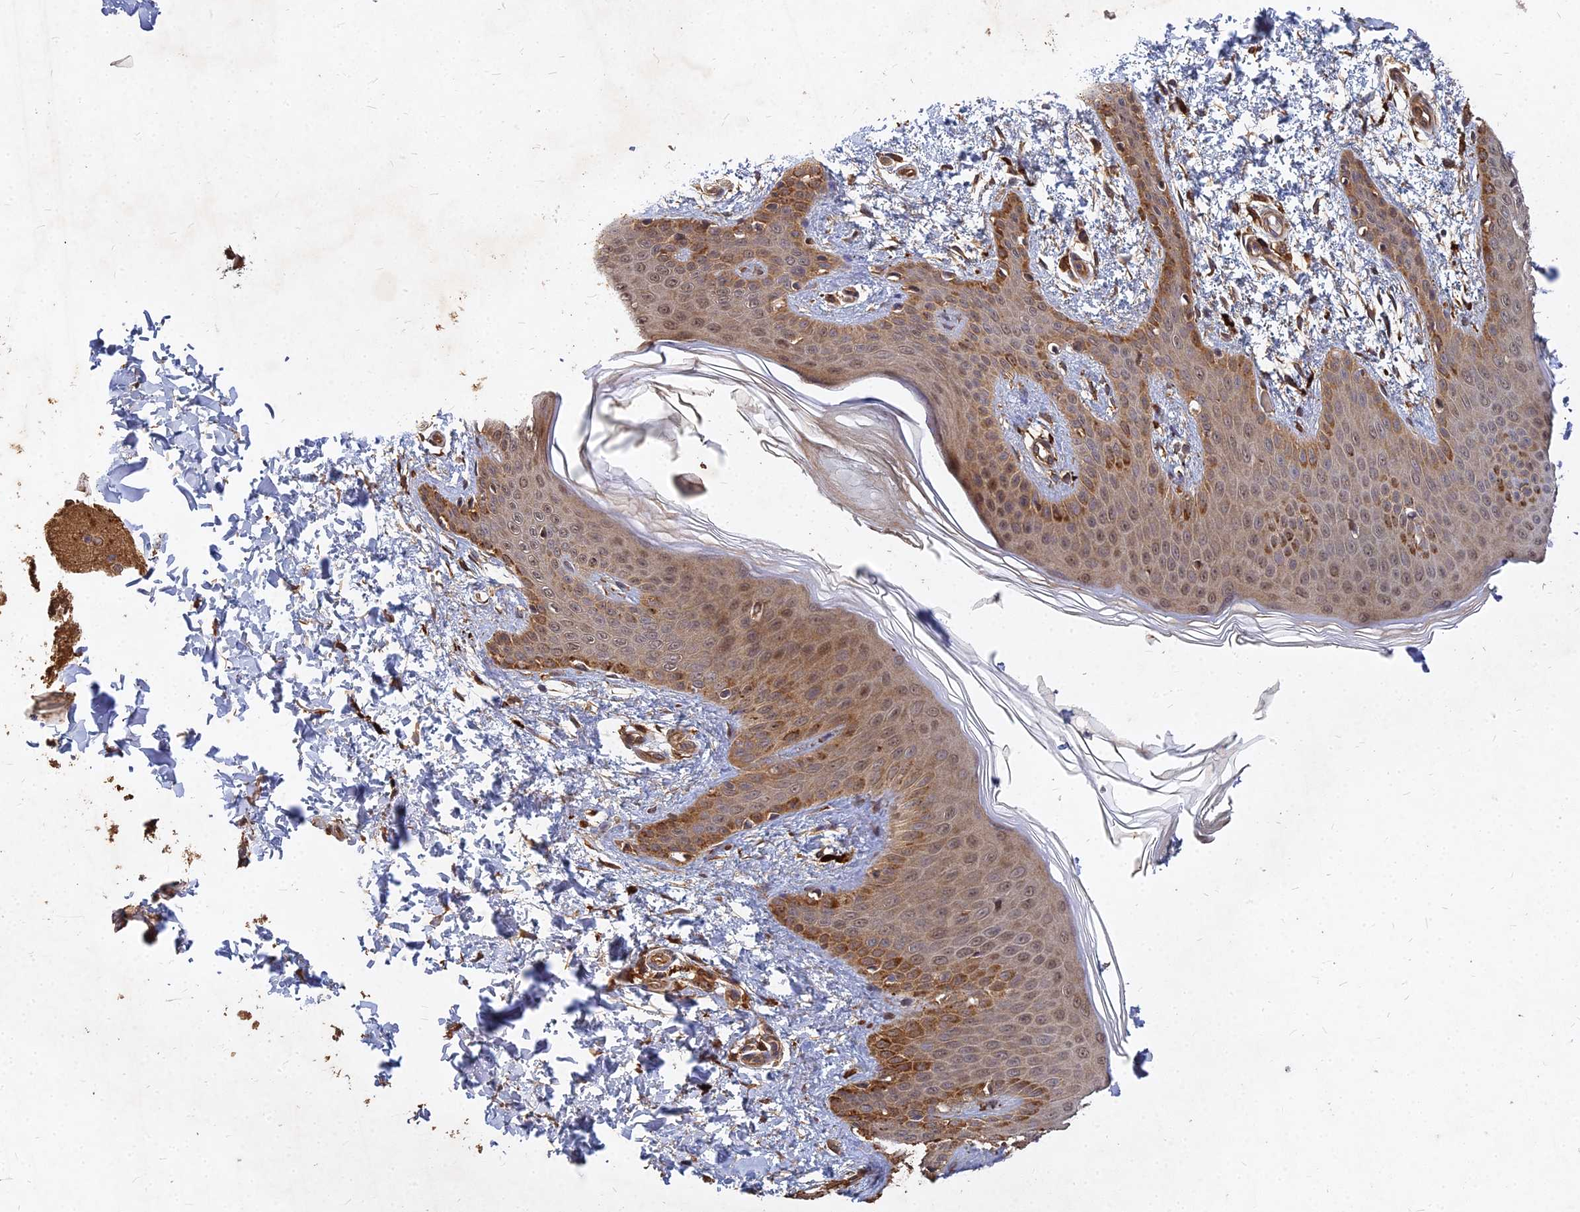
{"staining": {"intensity": "moderate", "quantity": ">75%", "location": "cytoplasmic/membranous"}, "tissue": "skin", "cell_type": "Fibroblasts", "image_type": "normal", "snomed": [{"axis": "morphology", "description": "Normal tissue, NOS"}, {"axis": "topography", "description": "Skin"}], "caption": "Immunohistochemical staining of normal human skin demonstrates >75% levels of moderate cytoplasmic/membranous protein staining in approximately >75% of fibroblasts.", "gene": "UBE2W", "patient": {"sex": "male", "age": 36}}